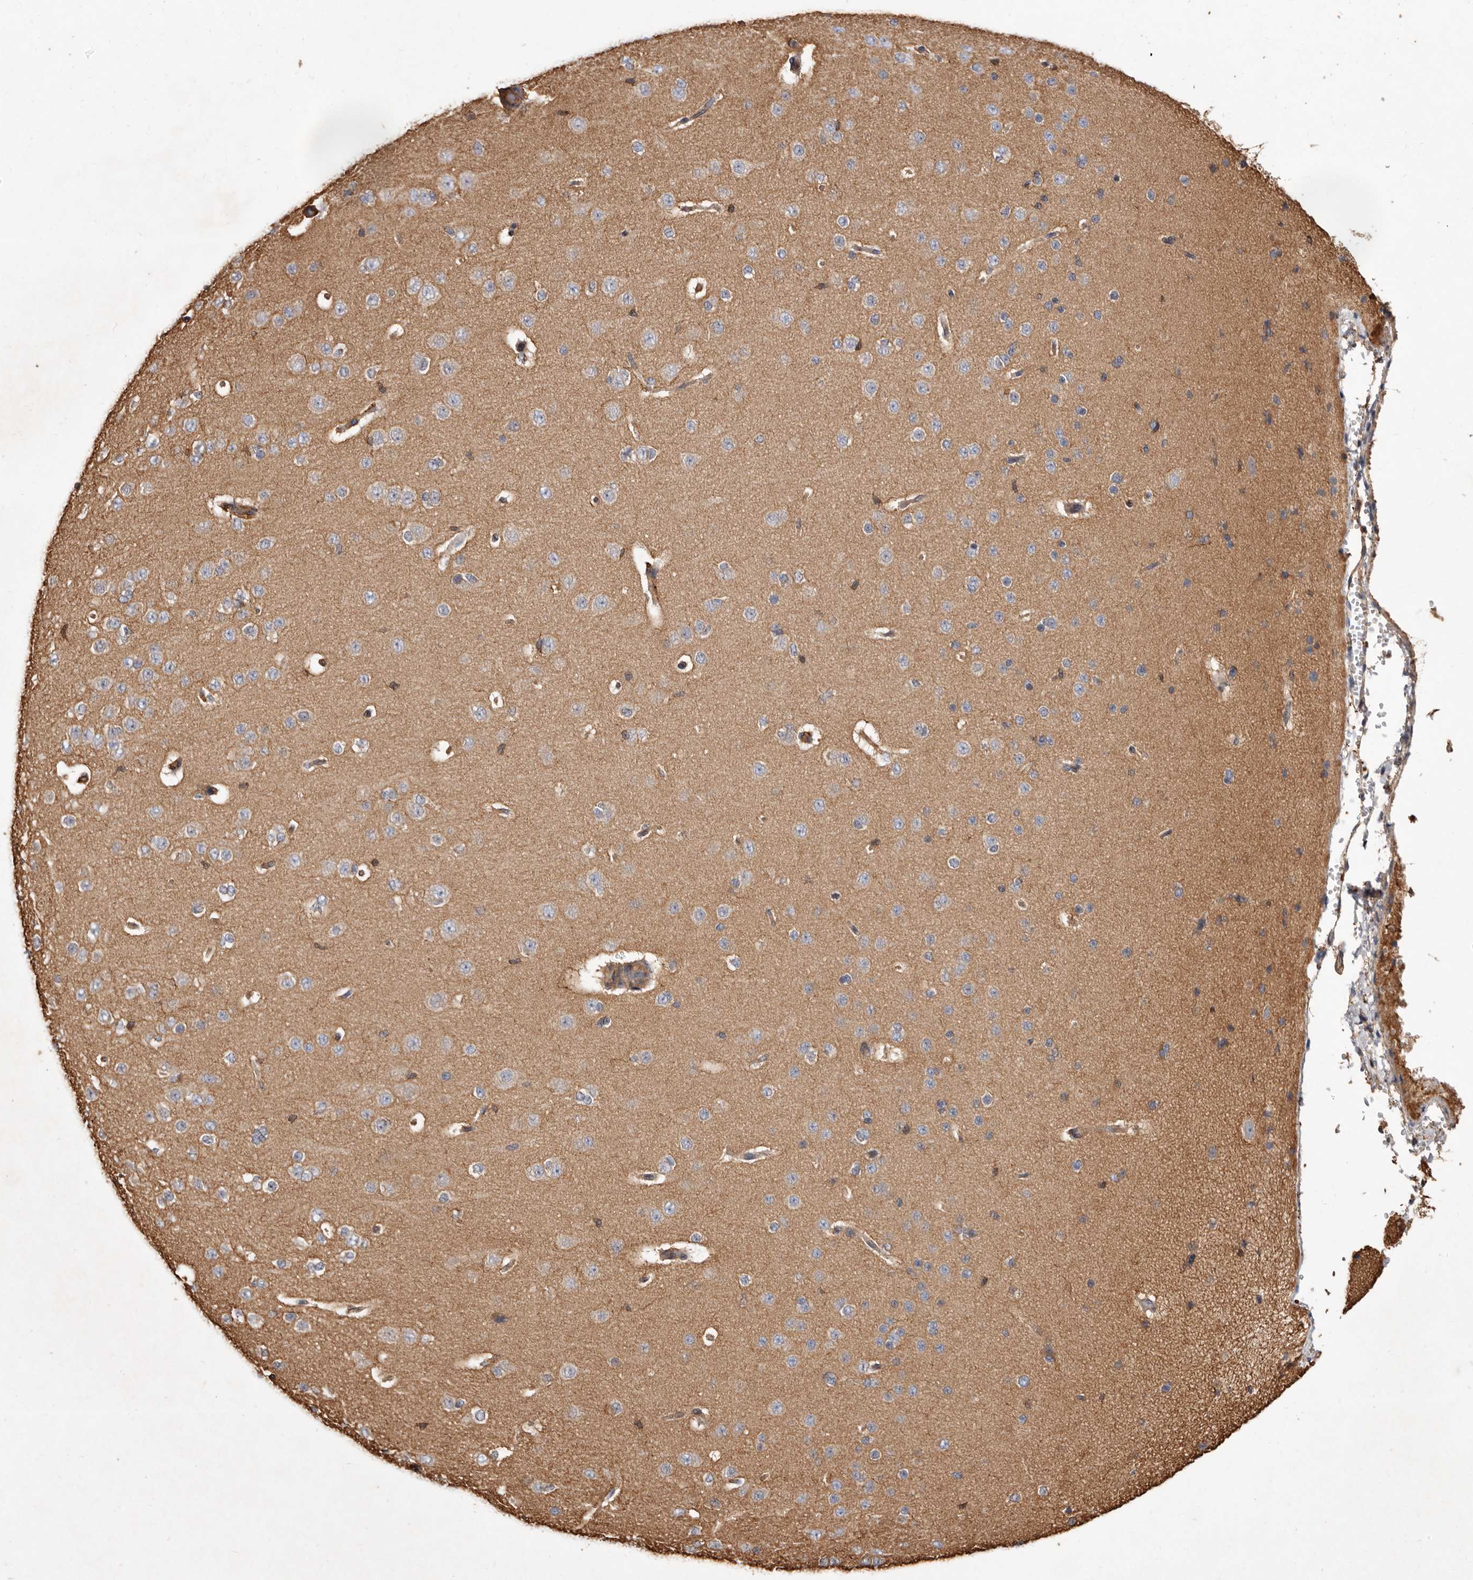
{"staining": {"intensity": "moderate", "quantity": ">75%", "location": "cytoplasmic/membranous"}, "tissue": "cerebral cortex", "cell_type": "Endothelial cells", "image_type": "normal", "snomed": [{"axis": "morphology", "description": "Normal tissue, NOS"}, {"axis": "morphology", "description": "Developmental malformation"}, {"axis": "topography", "description": "Cerebral cortex"}], "caption": "Human cerebral cortex stained with a brown dye exhibits moderate cytoplasmic/membranous positive staining in about >75% of endothelial cells.", "gene": "COQ8B", "patient": {"sex": "female", "age": 30}}